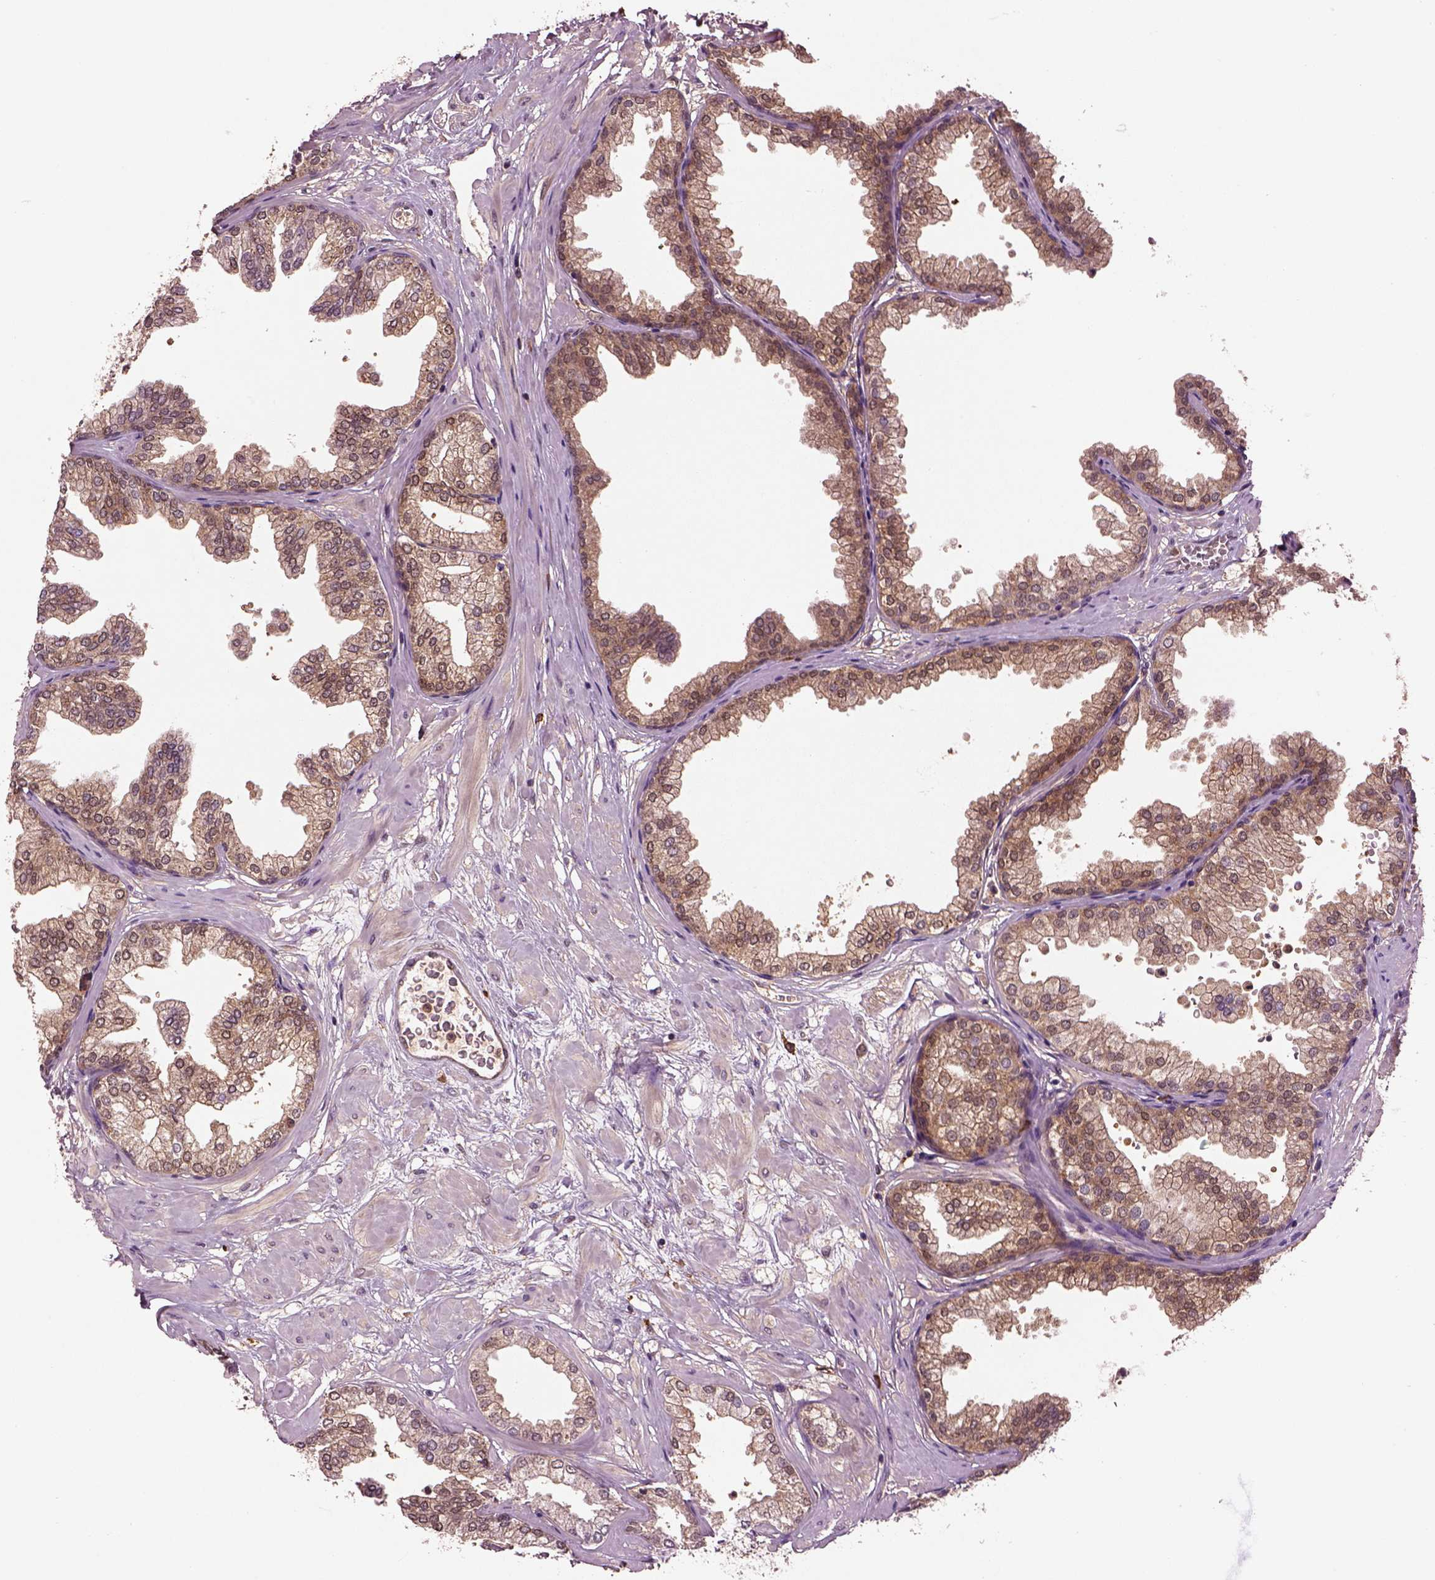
{"staining": {"intensity": "moderate", "quantity": ">75%", "location": "cytoplasmic/membranous"}, "tissue": "prostate", "cell_type": "Glandular cells", "image_type": "normal", "snomed": [{"axis": "morphology", "description": "Normal tissue, NOS"}, {"axis": "topography", "description": "Prostate"}], "caption": "The histopathology image demonstrates a brown stain indicating the presence of a protein in the cytoplasmic/membranous of glandular cells in prostate.", "gene": "MDP1", "patient": {"sex": "male", "age": 37}}